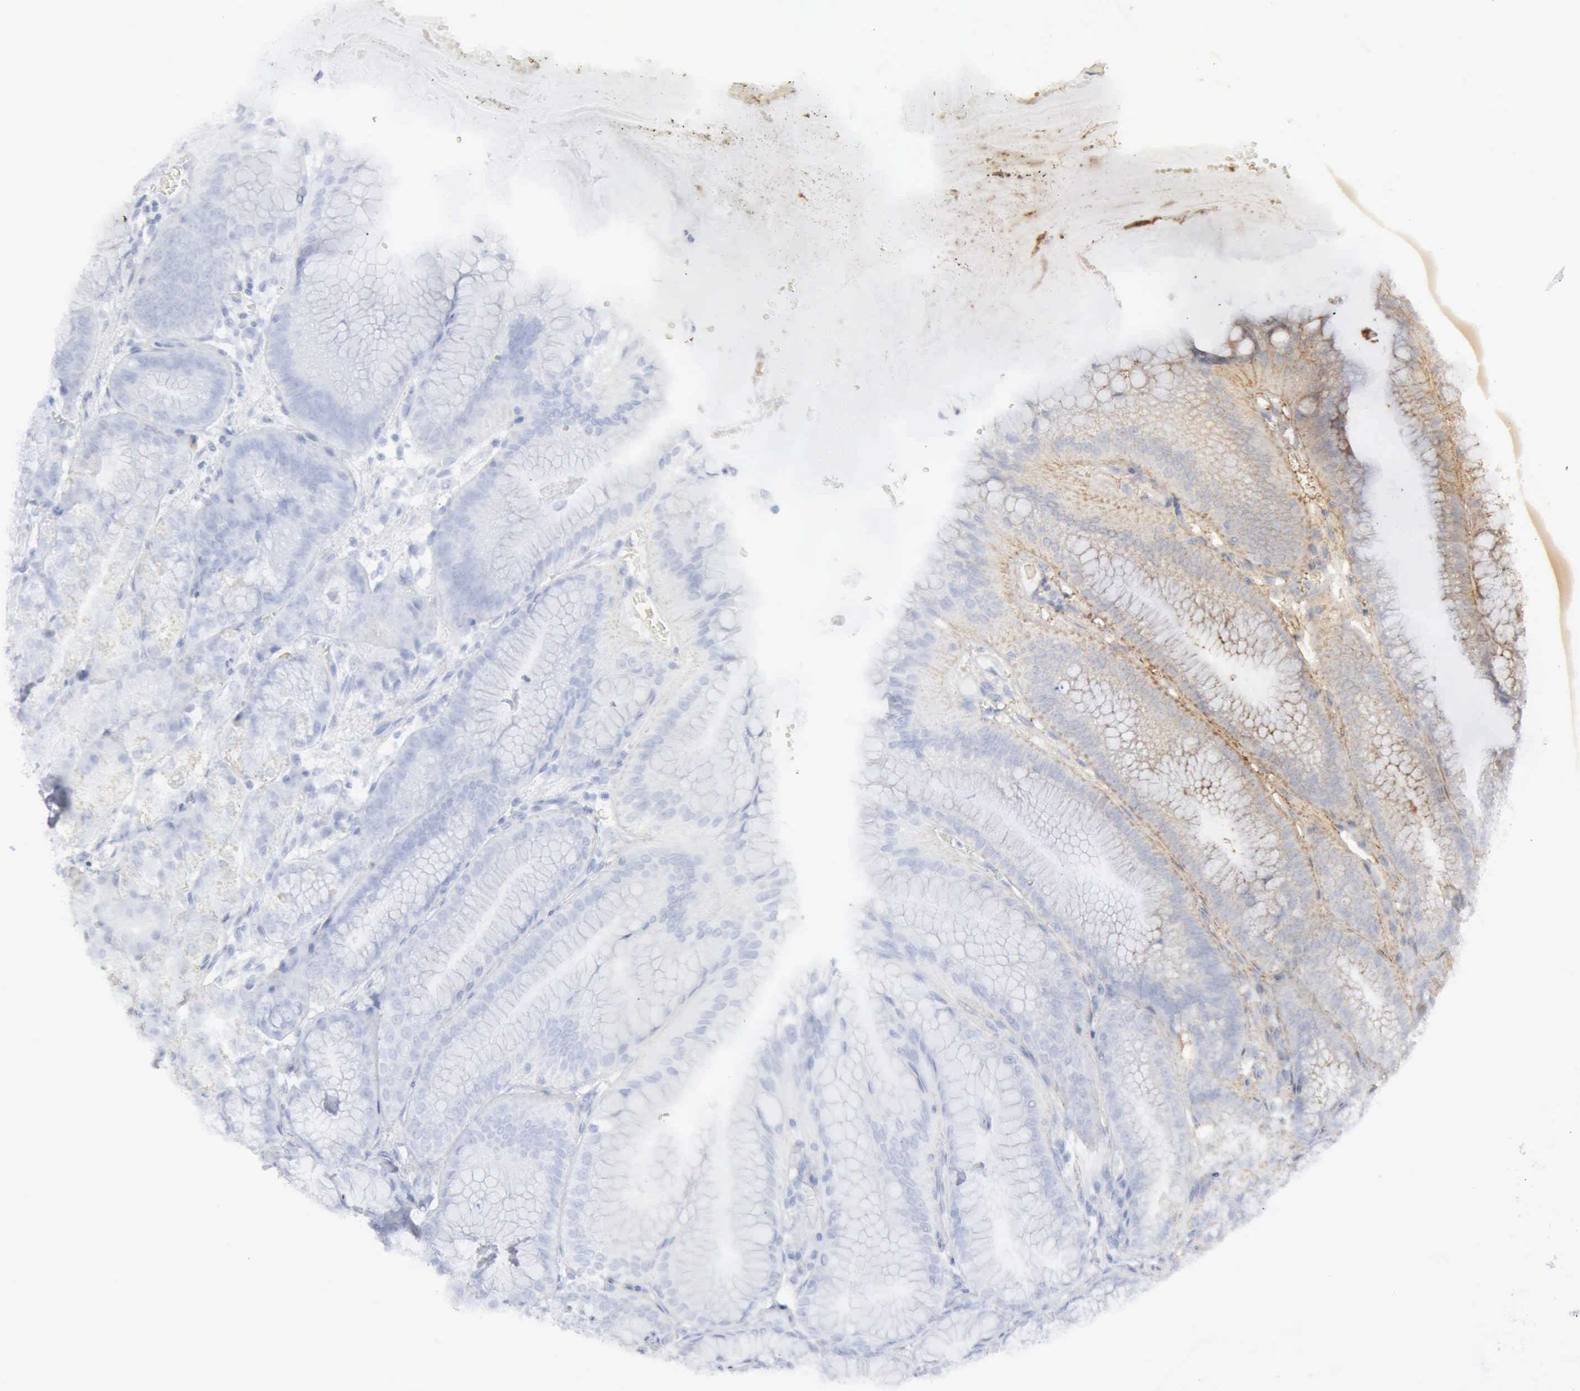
{"staining": {"intensity": "strong", "quantity": "<25%", "location": "cytoplasmic/membranous"}, "tissue": "stomach", "cell_type": "Glandular cells", "image_type": "normal", "snomed": [{"axis": "morphology", "description": "Normal tissue, NOS"}, {"axis": "topography", "description": "Stomach, lower"}], "caption": "Brown immunohistochemical staining in normal stomach reveals strong cytoplasmic/membranous staining in approximately <25% of glandular cells. (Stains: DAB (3,3'-diaminobenzidine) in brown, nuclei in blue, Microscopy: brightfield microscopy at high magnification).", "gene": "ACO2", "patient": {"sex": "male", "age": 71}}